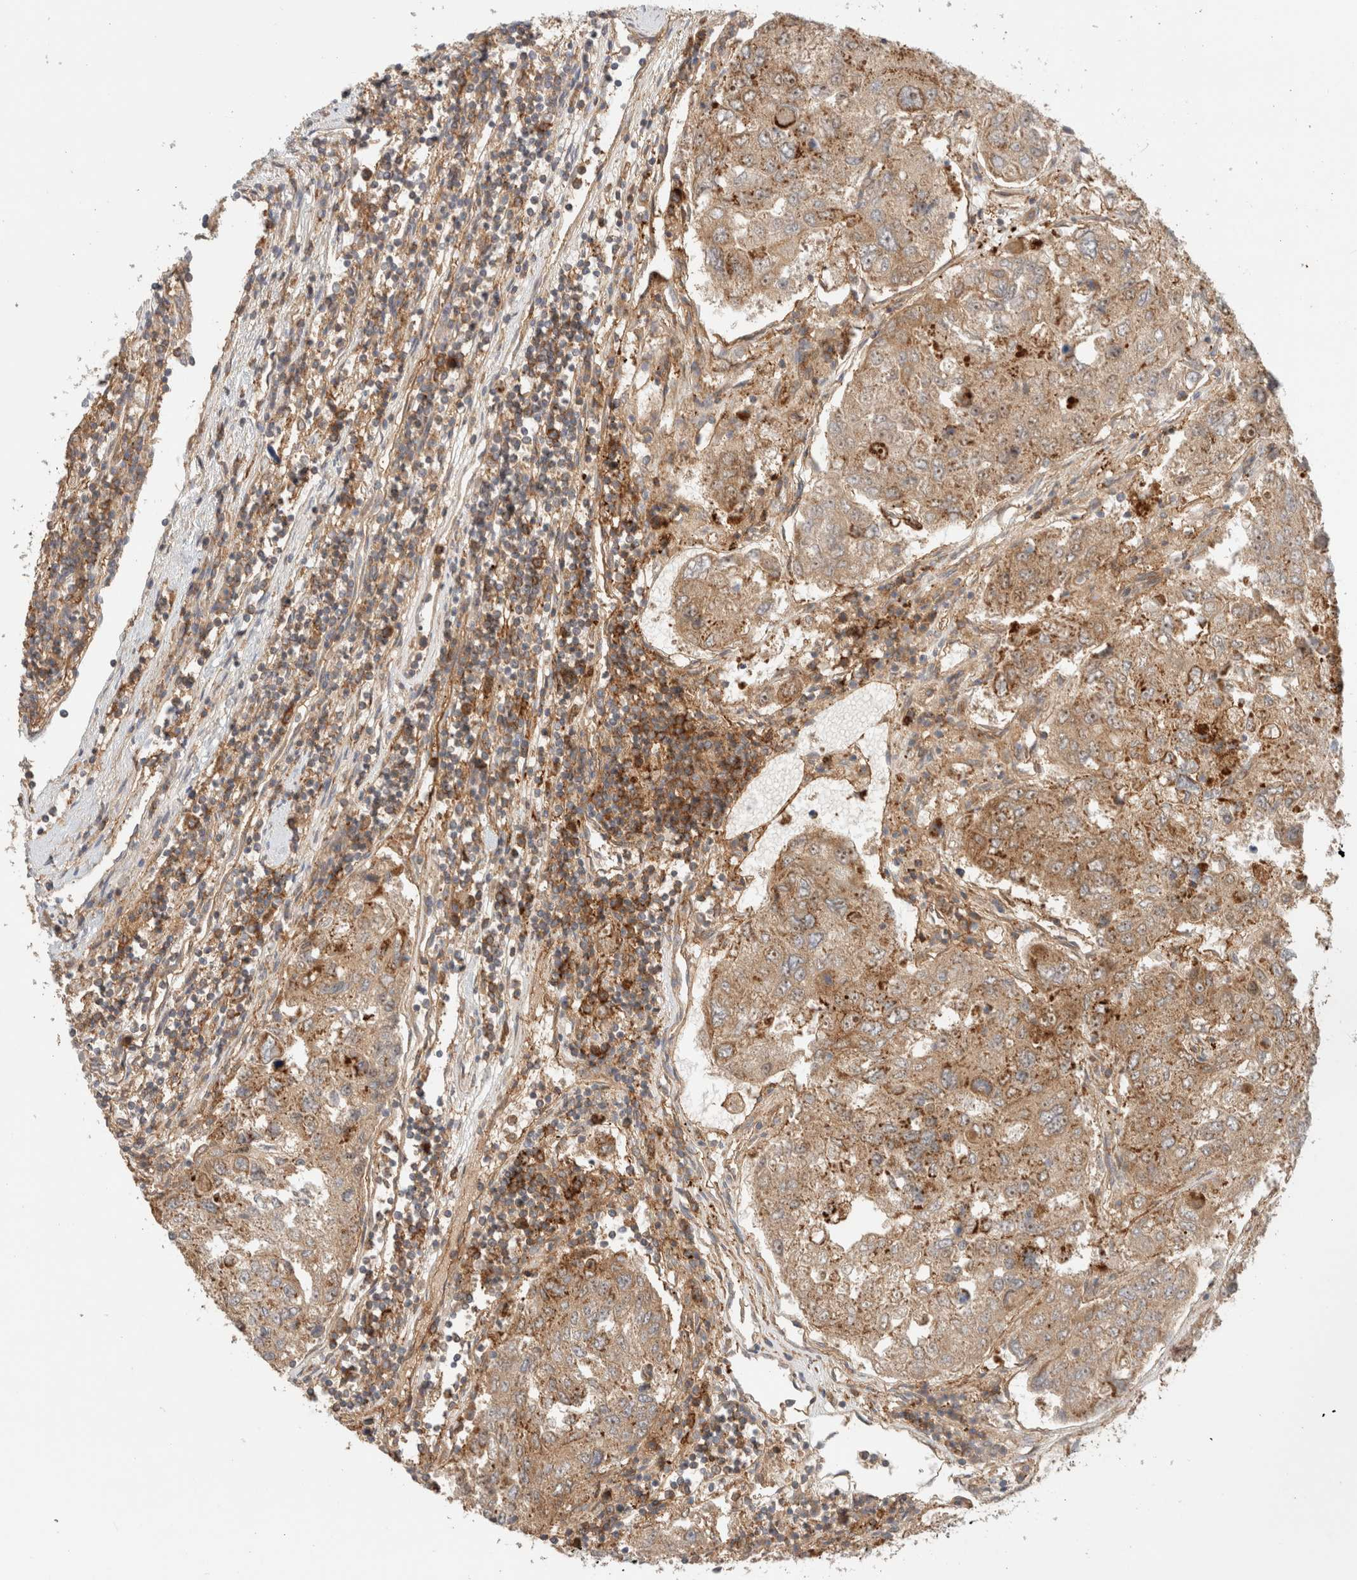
{"staining": {"intensity": "moderate", "quantity": ">75%", "location": "cytoplasmic/membranous"}, "tissue": "urothelial cancer", "cell_type": "Tumor cells", "image_type": "cancer", "snomed": [{"axis": "morphology", "description": "Urothelial carcinoma, High grade"}, {"axis": "topography", "description": "Lymph node"}, {"axis": "topography", "description": "Urinary bladder"}], "caption": "A high-resolution photomicrograph shows immunohistochemistry staining of high-grade urothelial carcinoma, which reveals moderate cytoplasmic/membranous positivity in about >75% of tumor cells.", "gene": "MRM3", "patient": {"sex": "male", "age": 51}}